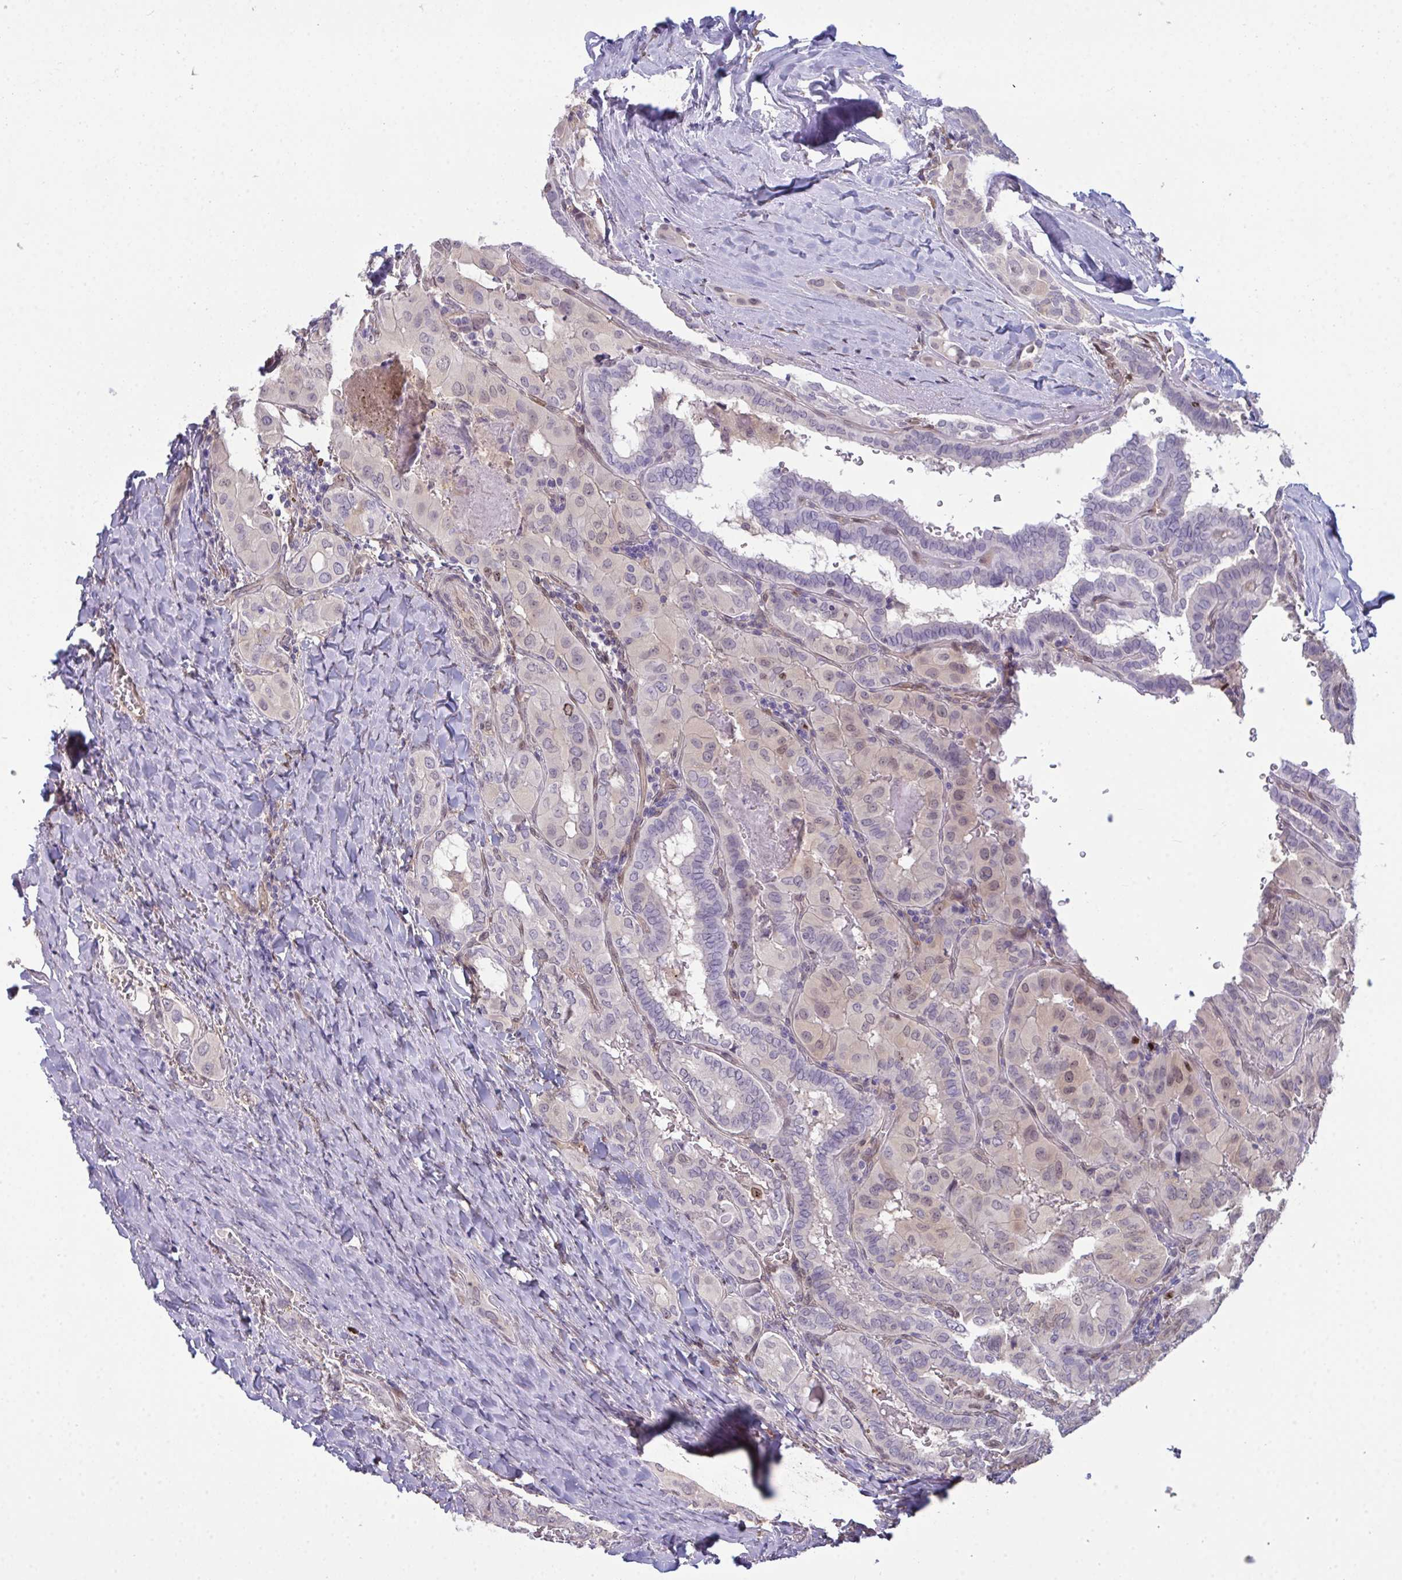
{"staining": {"intensity": "weak", "quantity": "<25%", "location": "nuclear"}, "tissue": "thyroid cancer", "cell_type": "Tumor cells", "image_type": "cancer", "snomed": [{"axis": "morphology", "description": "Papillary adenocarcinoma, NOS"}, {"axis": "topography", "description": "Thyroid gland"}], "caption": "Thyroid cancer was stained to show a protein in brown. There is no significant staining in tumor cells. (DAB immunohistochemistry, high magnification).", "gene": "SETD7", "patient": {"sex": "female", "age": 46}}